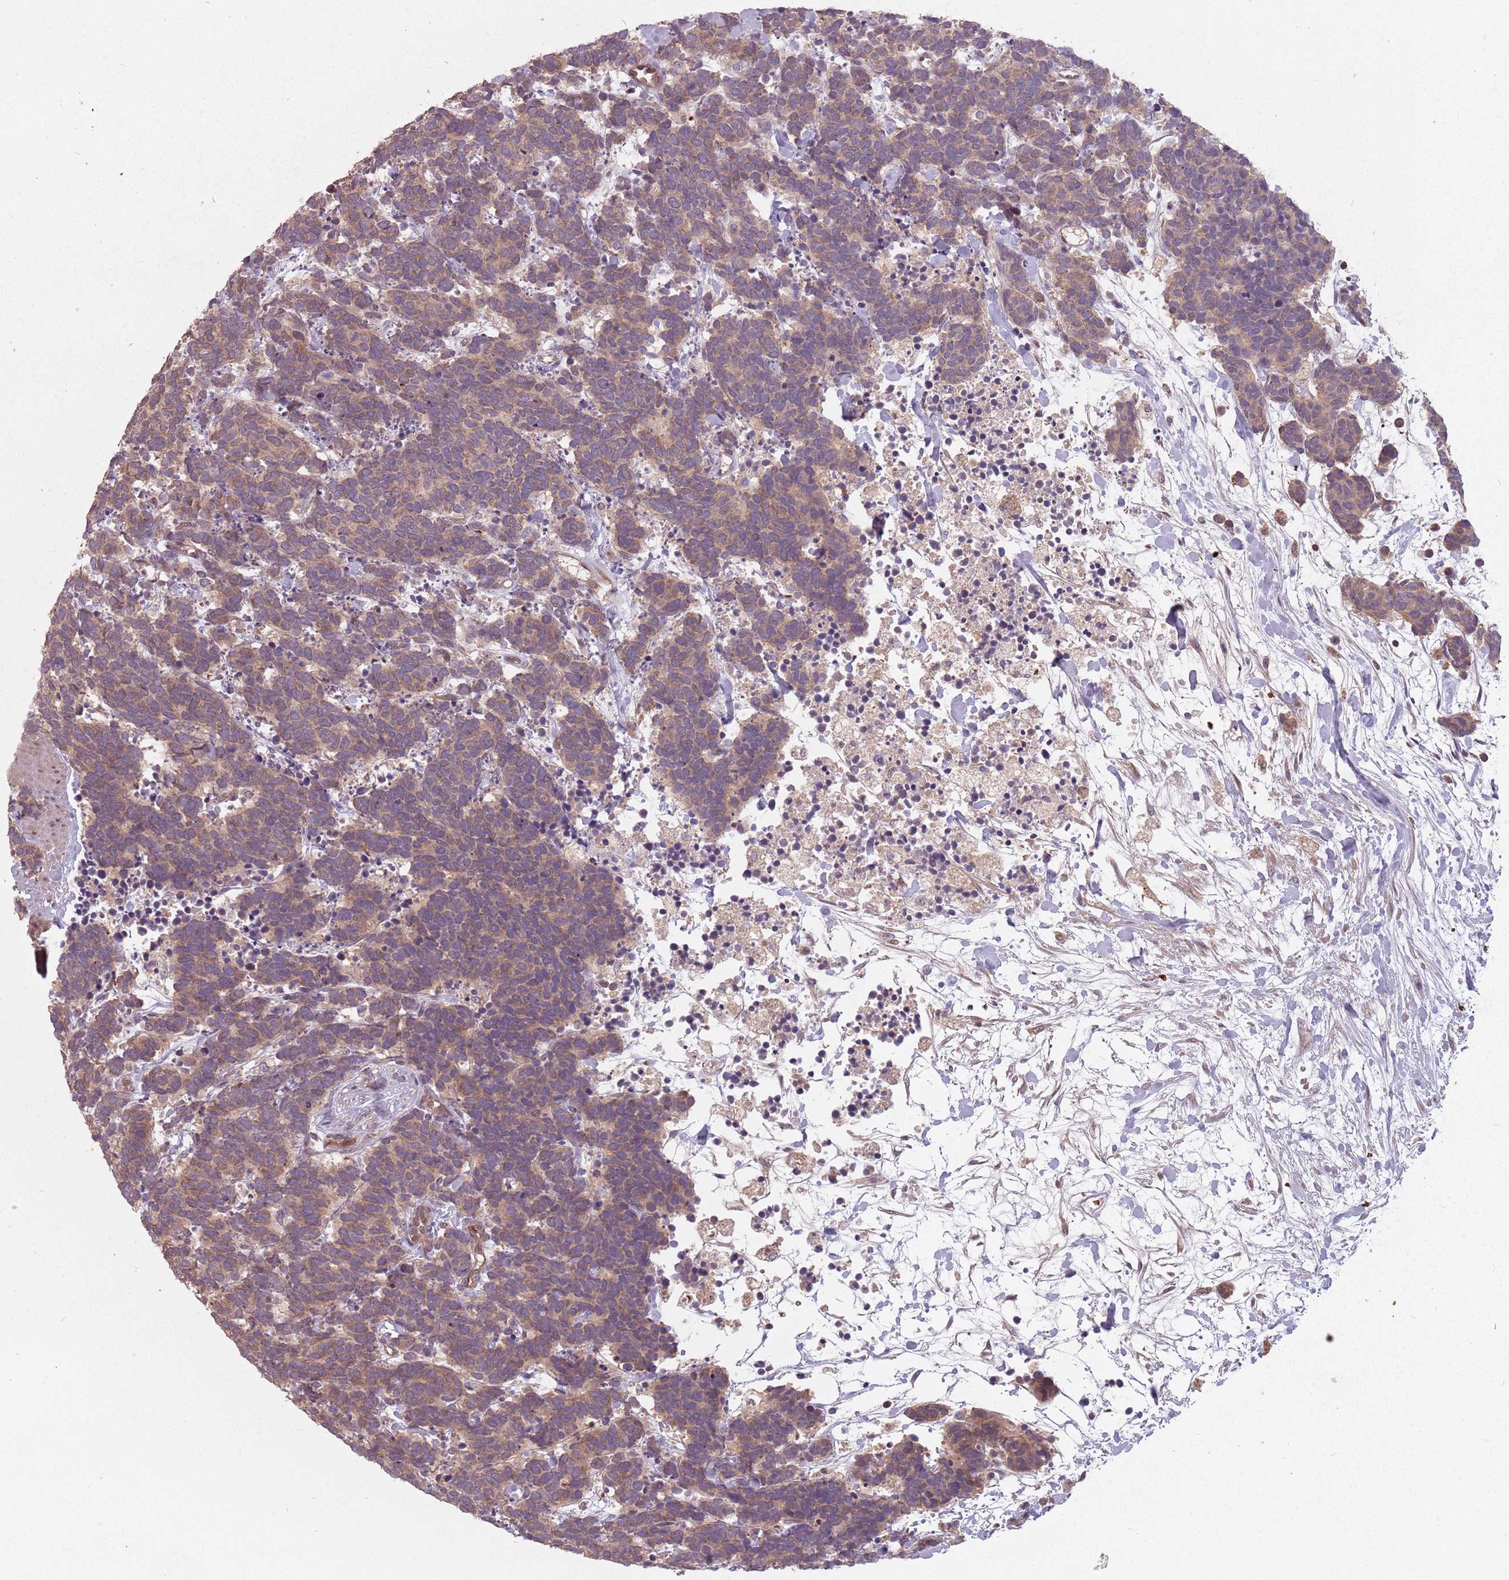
{"staining": {"intensity": "weak", "quantity": ">75%", "location": "cytoplasmic/membranous"}, "tissue": "carcinoid", "cell_type": "Tumor cells", "image_type": "cancer", "snomed": [{"axis": "morphology", "description": "Carcinoma, NOS"}, {"axis": "morphology", "description": "Carcinoid, malignant, NOS"}, {"axis": "topography", "description": "Prostate"}], "caption": "About >75% of tumor cells in carcinoid reveal weak cytoplasmic/membranous protein staining as visualized by brown immunohistochemical staining.", "gene": "GPR180", "patient": {"sex": "male", "age": 57}}